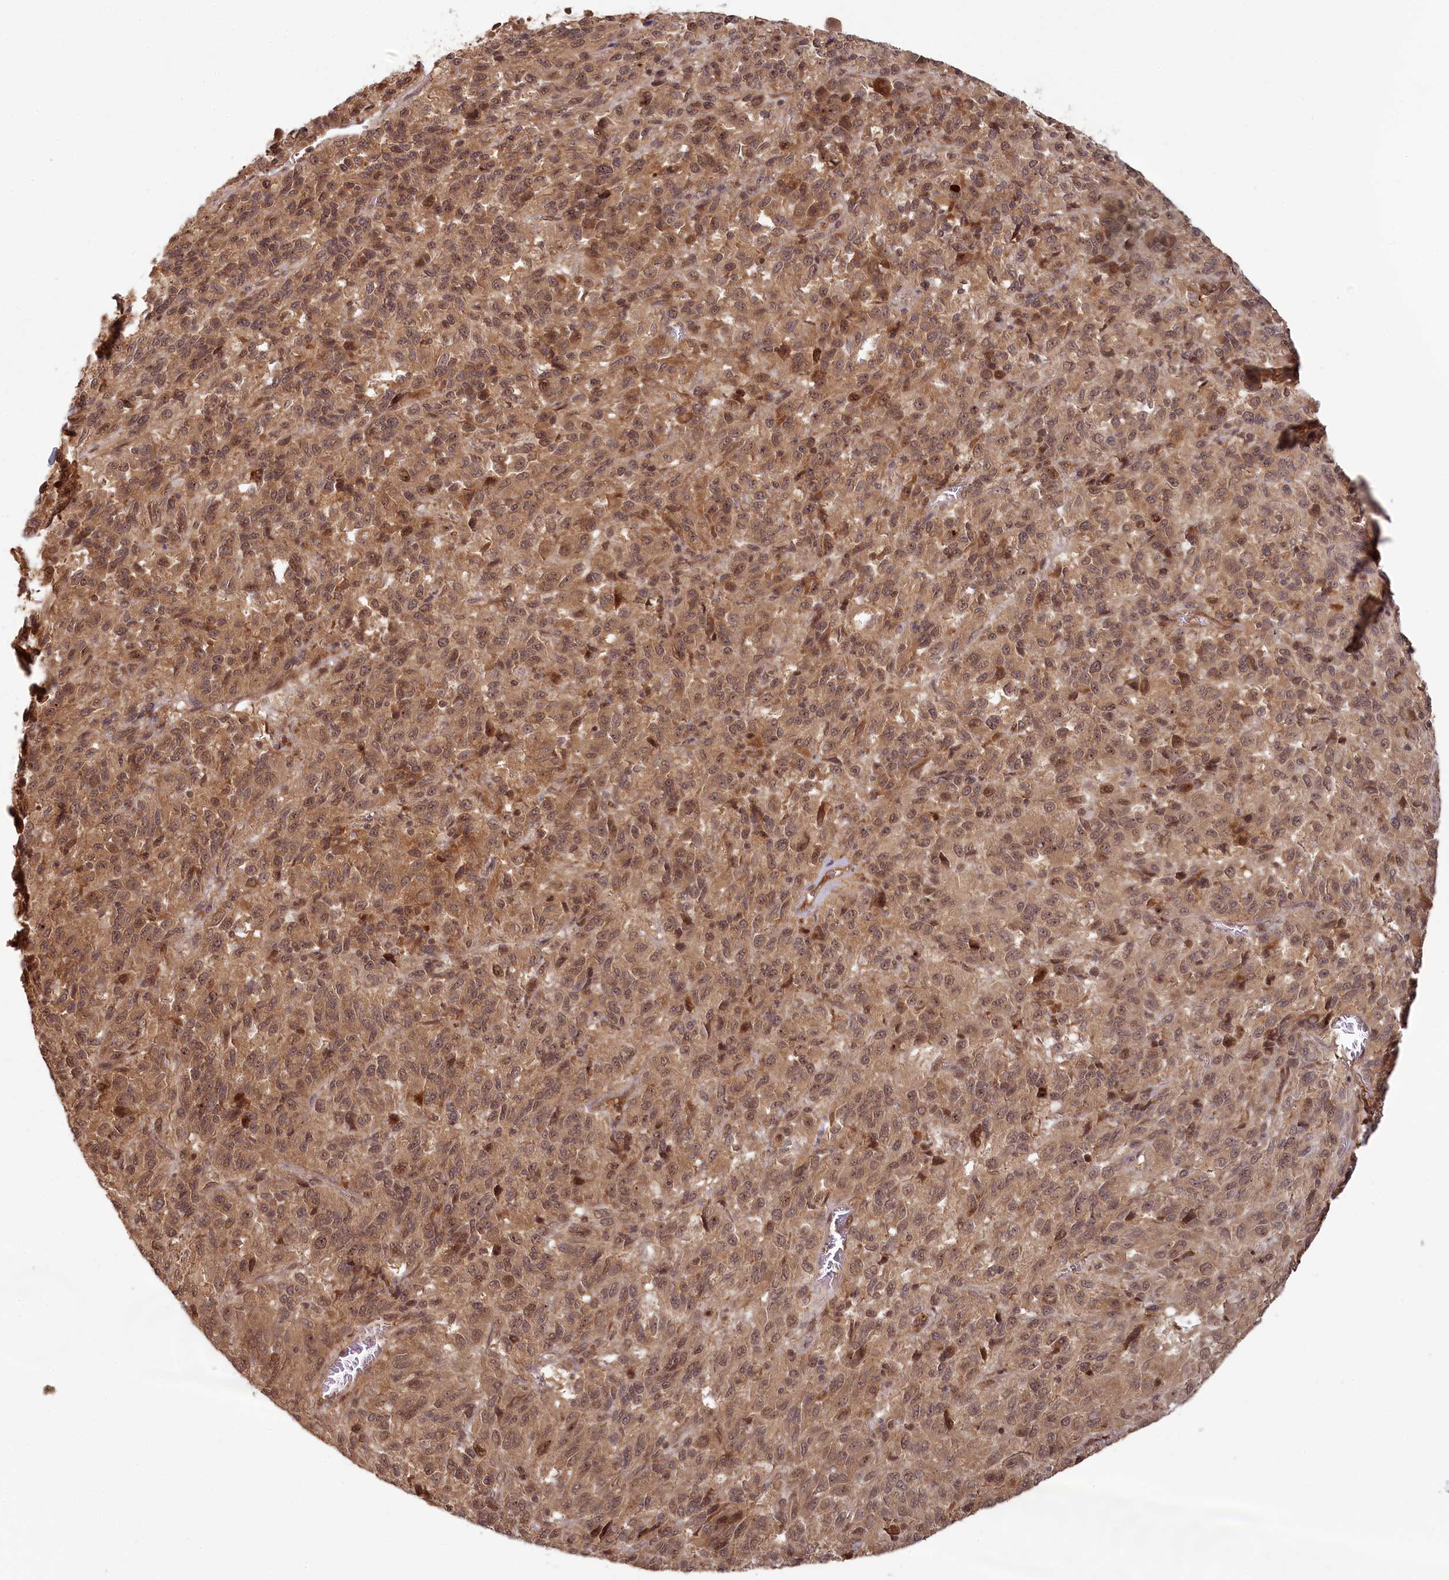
{"staining": {"intensity": "moderate", "quantity": ">75%", "location": "cytoplasmic/membranous"}, "tissue": "melanoma", "cell_type": "Tumor cells", "image_type": "cancer", "snomed": [{"axis": "morphology", "description": "Malignant melanoma, Metastatic site"}, {"axis": "topography", "description": "Lung"}], "caption": "Moderate cytoplasmic/membranous staining is seen in approximately >75% of tumor cells in malignant melanoma (metastatic site).", "gene": "WAPL", "patient": {"sex": "male", "age": 64}}